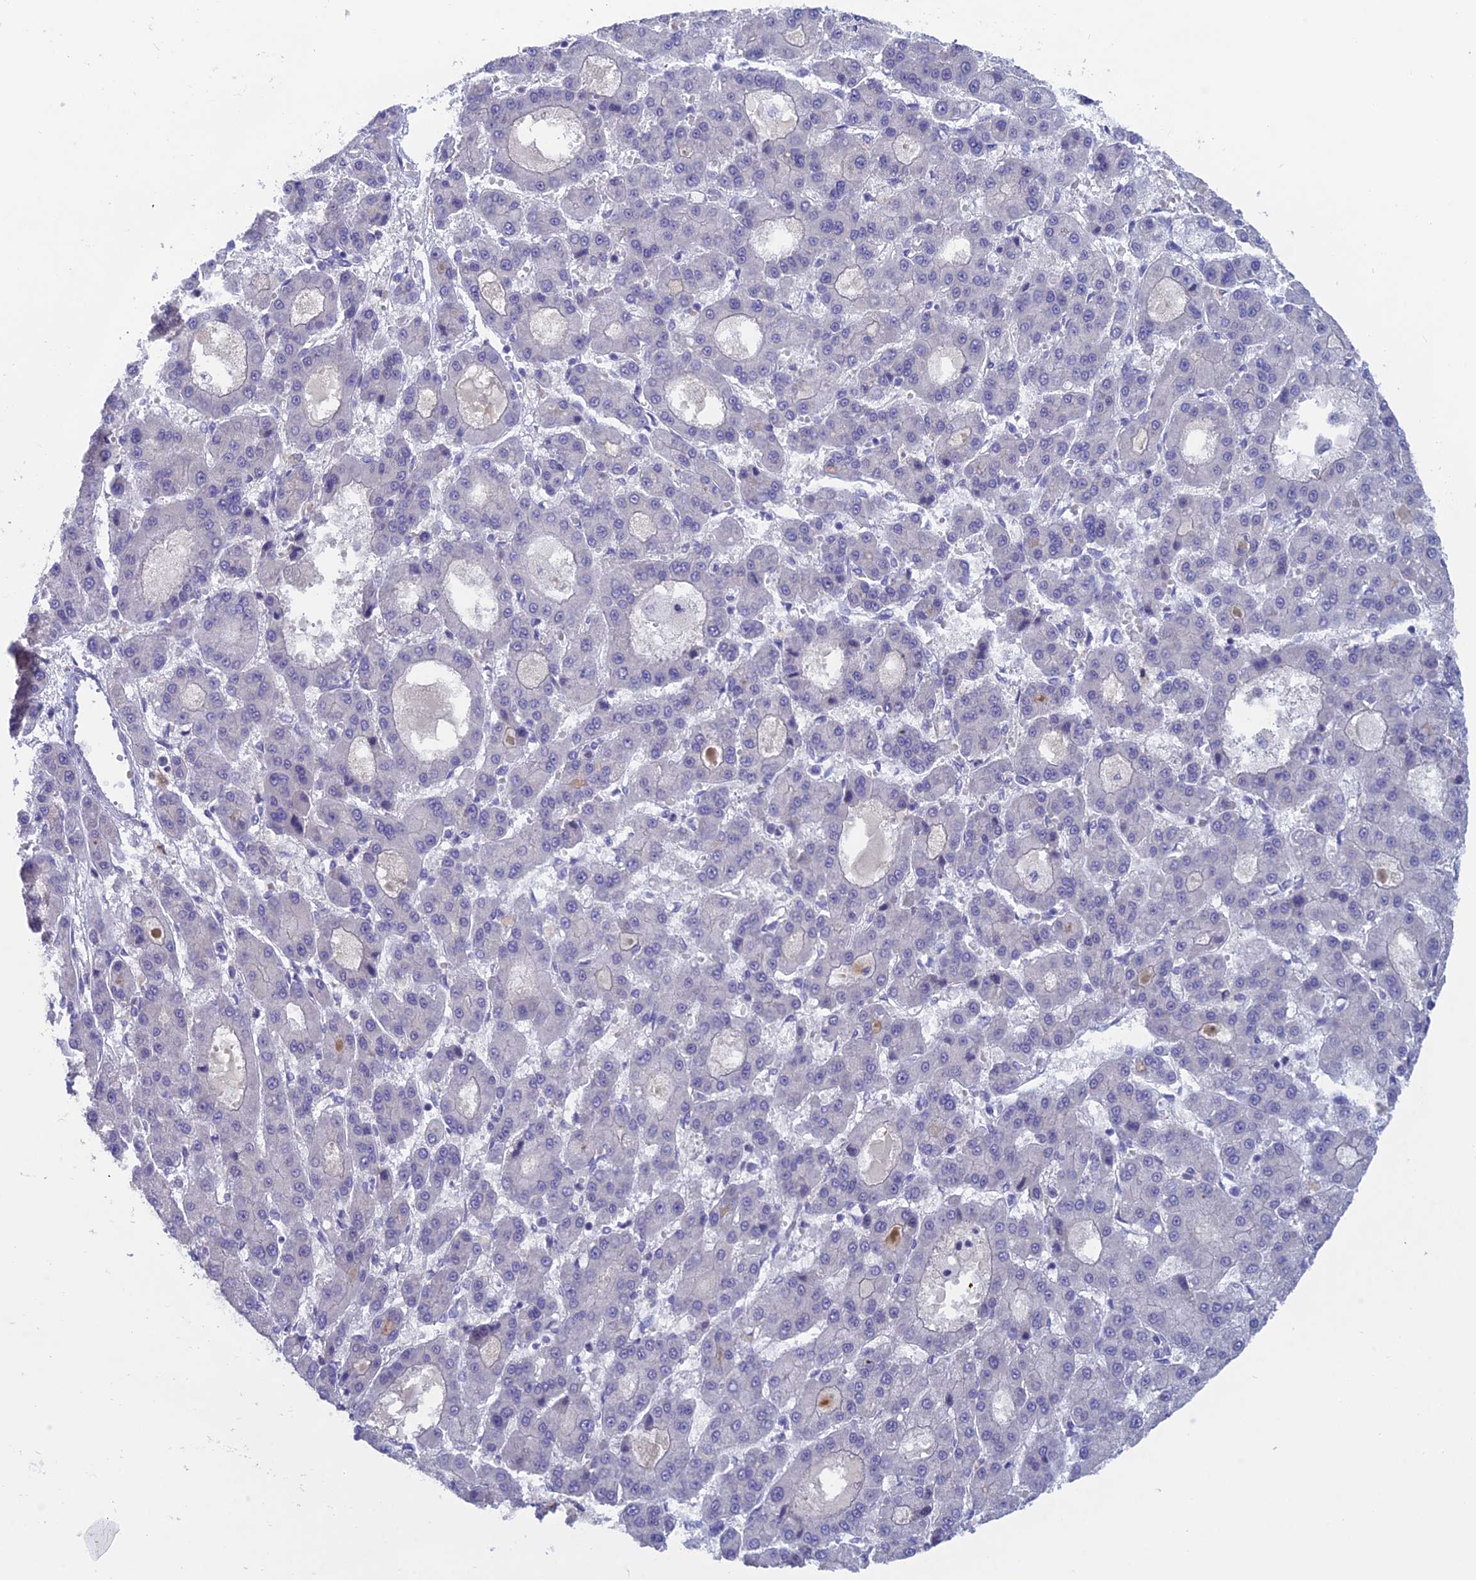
{"staining": {"intensity": "negative", "quantity": "none", "location": "none"}, "tissue": "liver cancer", "cell_type": "Tumor cells", "image_type": "cancer", "snomed": [{"axis": "morphology", "description": "Carcinoma, Hepatocellular, NOS"}, {"axis": "topography", "description": "Liver"}], "caption": "DAB (3,3'-diaminobenzidine) immunohistochemical staining of human liver hepatocellular carcinoma exhibits no significant expression in tumor cells. (DAB (3,3'-diaminobenzidine) IHC with hematoxylin counter stain).", "gene": "XPO7", "patient": {"sex": "male", "age": 70}}